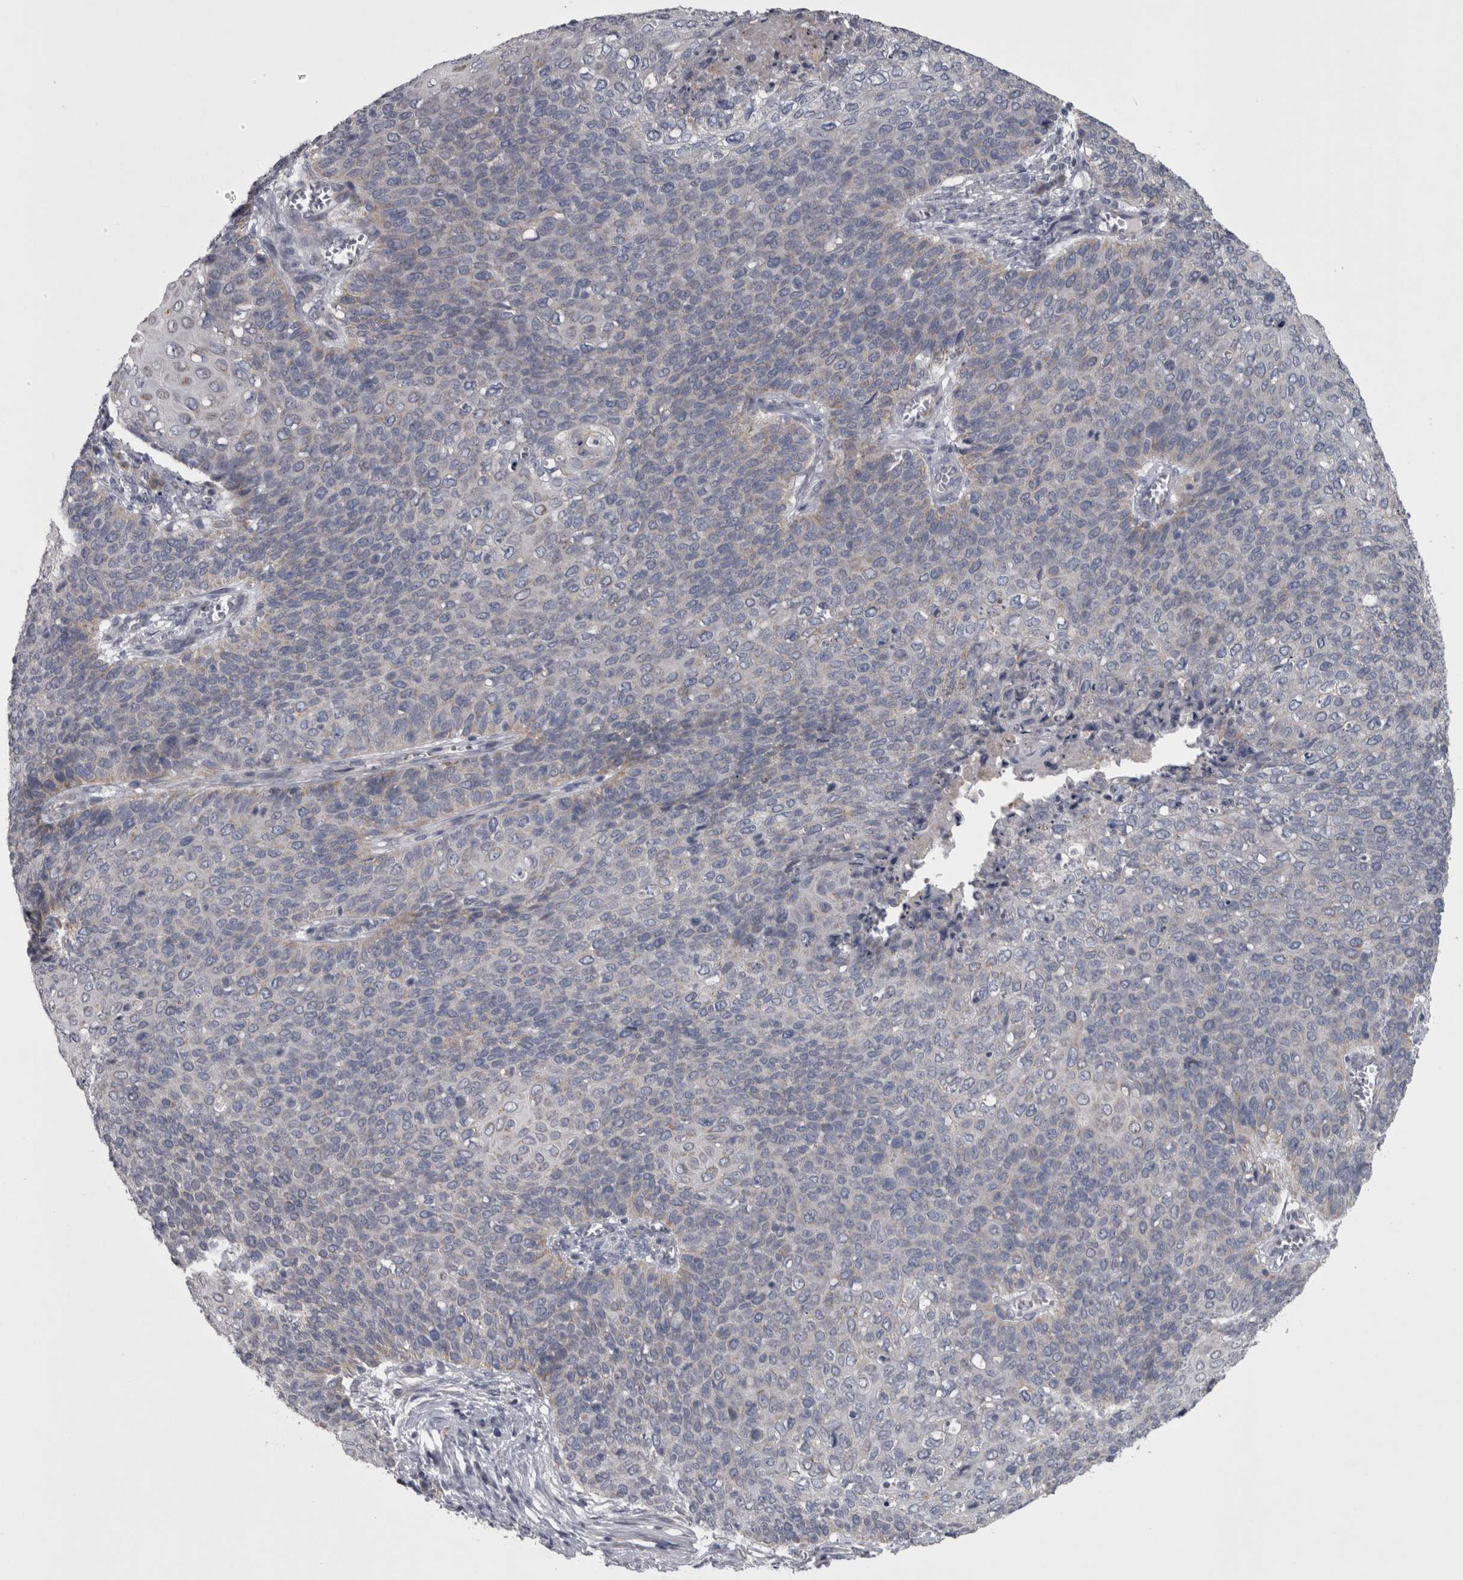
{"staining": {"intensity": "negative", "quantity": "none", "location": "none"}, "tissue": "cervical cancer", "cell_type": "Tumor cells", "image_type": "cancer", "snomed": [{"axis": "morphology", "description": "Squamous cell carcinoma, NOS"}, {"axis": "topography", "description": "Cervix"}], "caption": "The photomicrograph demonstrates no staining of tumor cells in cervical cancer (squamous cell carcinoma).", "gene": "DBT", "patient": {"sex": "female", "age": 39}}